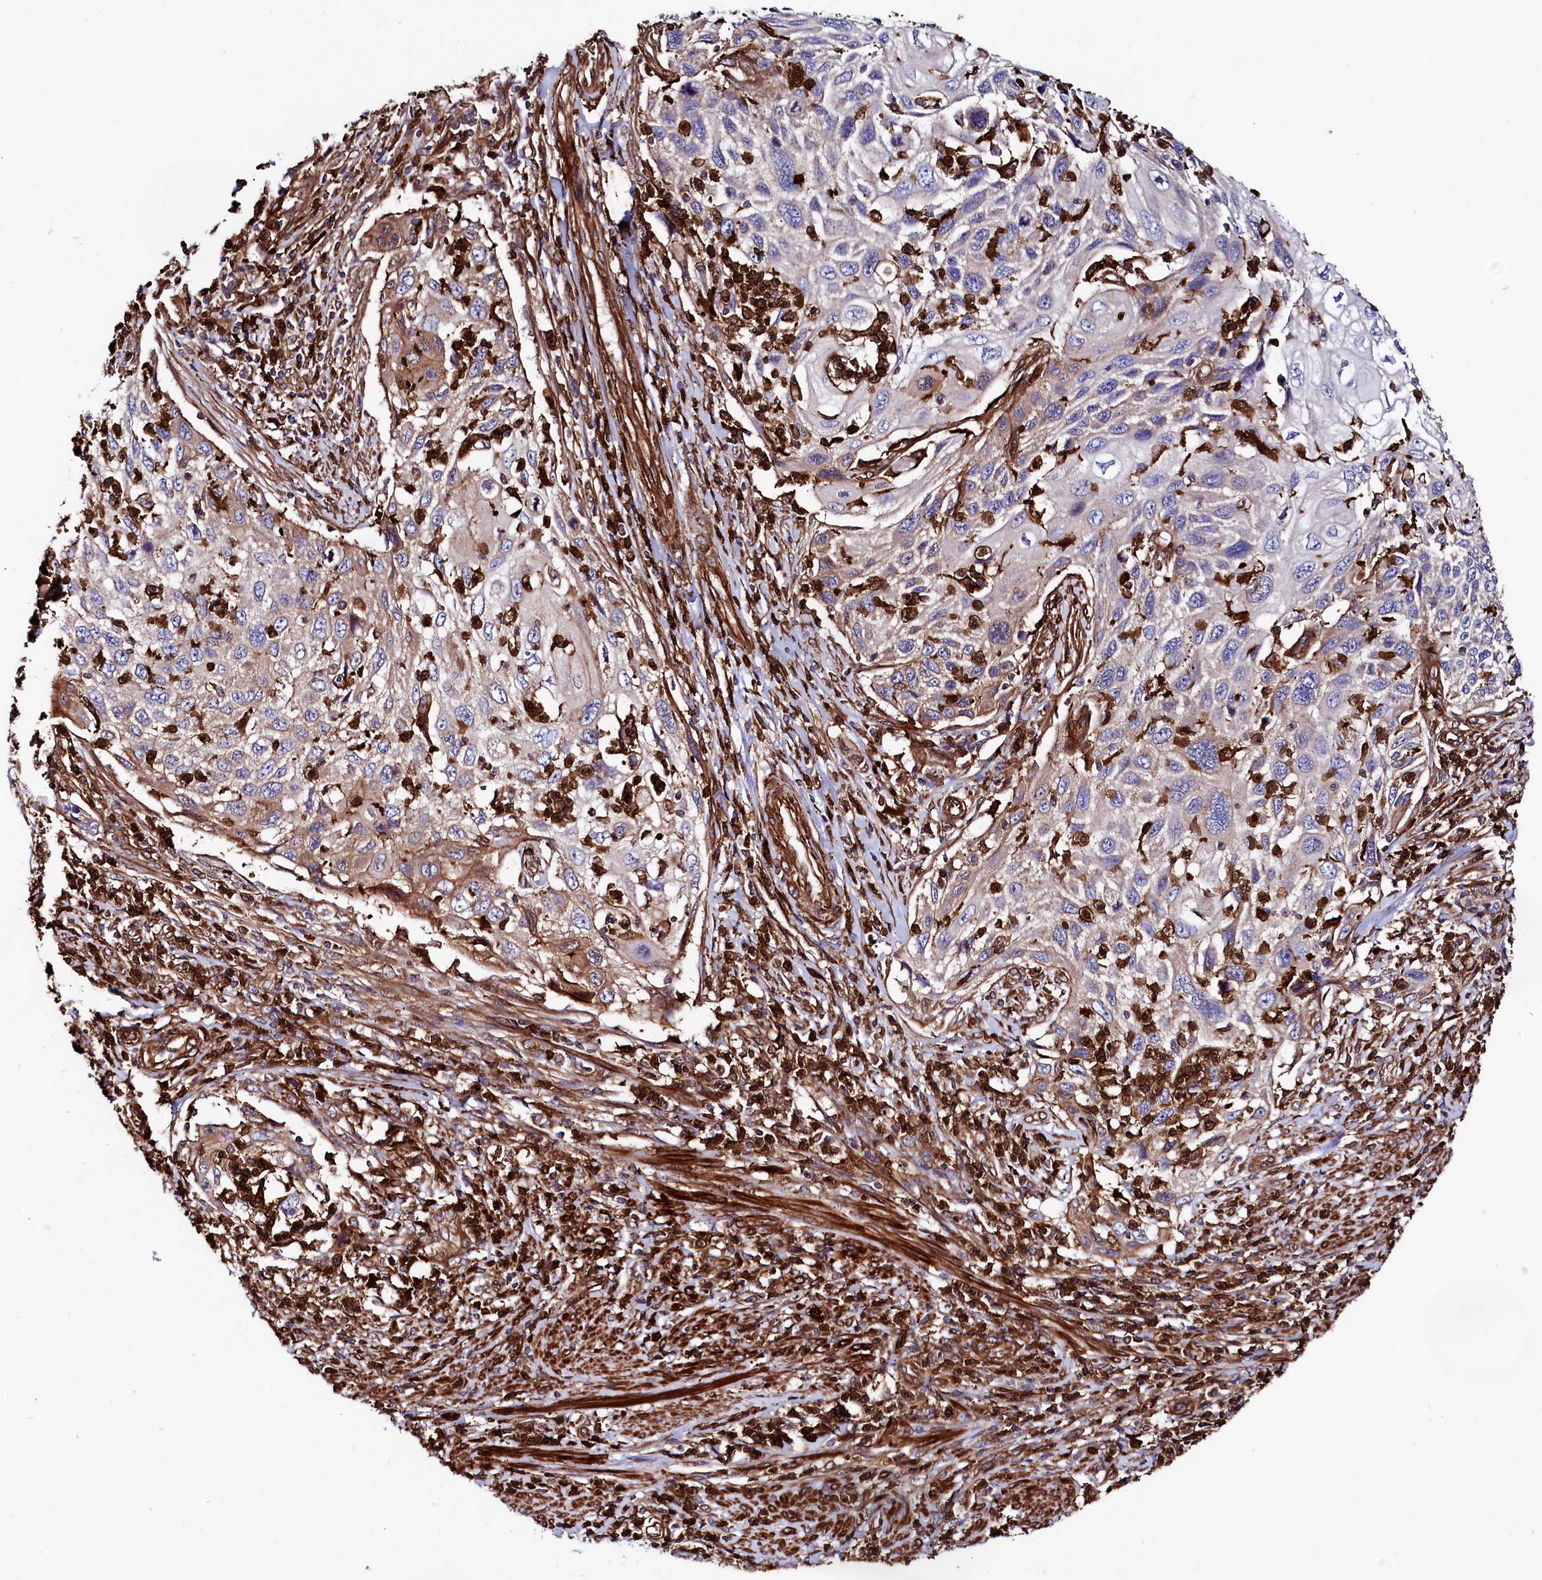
{"staining": {"intensity": "weak", "quantity": "<25%", "location": "cytoplasmic/membranous"}, "tissue": "cervical cancer", "cell_type": "Tumor cells", "image_type": "cancer", "snomed": [{"axis": "morphology", "description": "Squamous cell carcinoma, NOS"}, {"axis": "topography", "description": "Cervix"}], "caption": "Immunohistochemistry image of human cervical cancer (squamous cell carcinoma) stained for a protein (brown), which reveals no expression in tumor cells. Nuclei are stained in blue.", "gene": "STAMBPL1", "patient": {"sex": "female", "age": 70}}